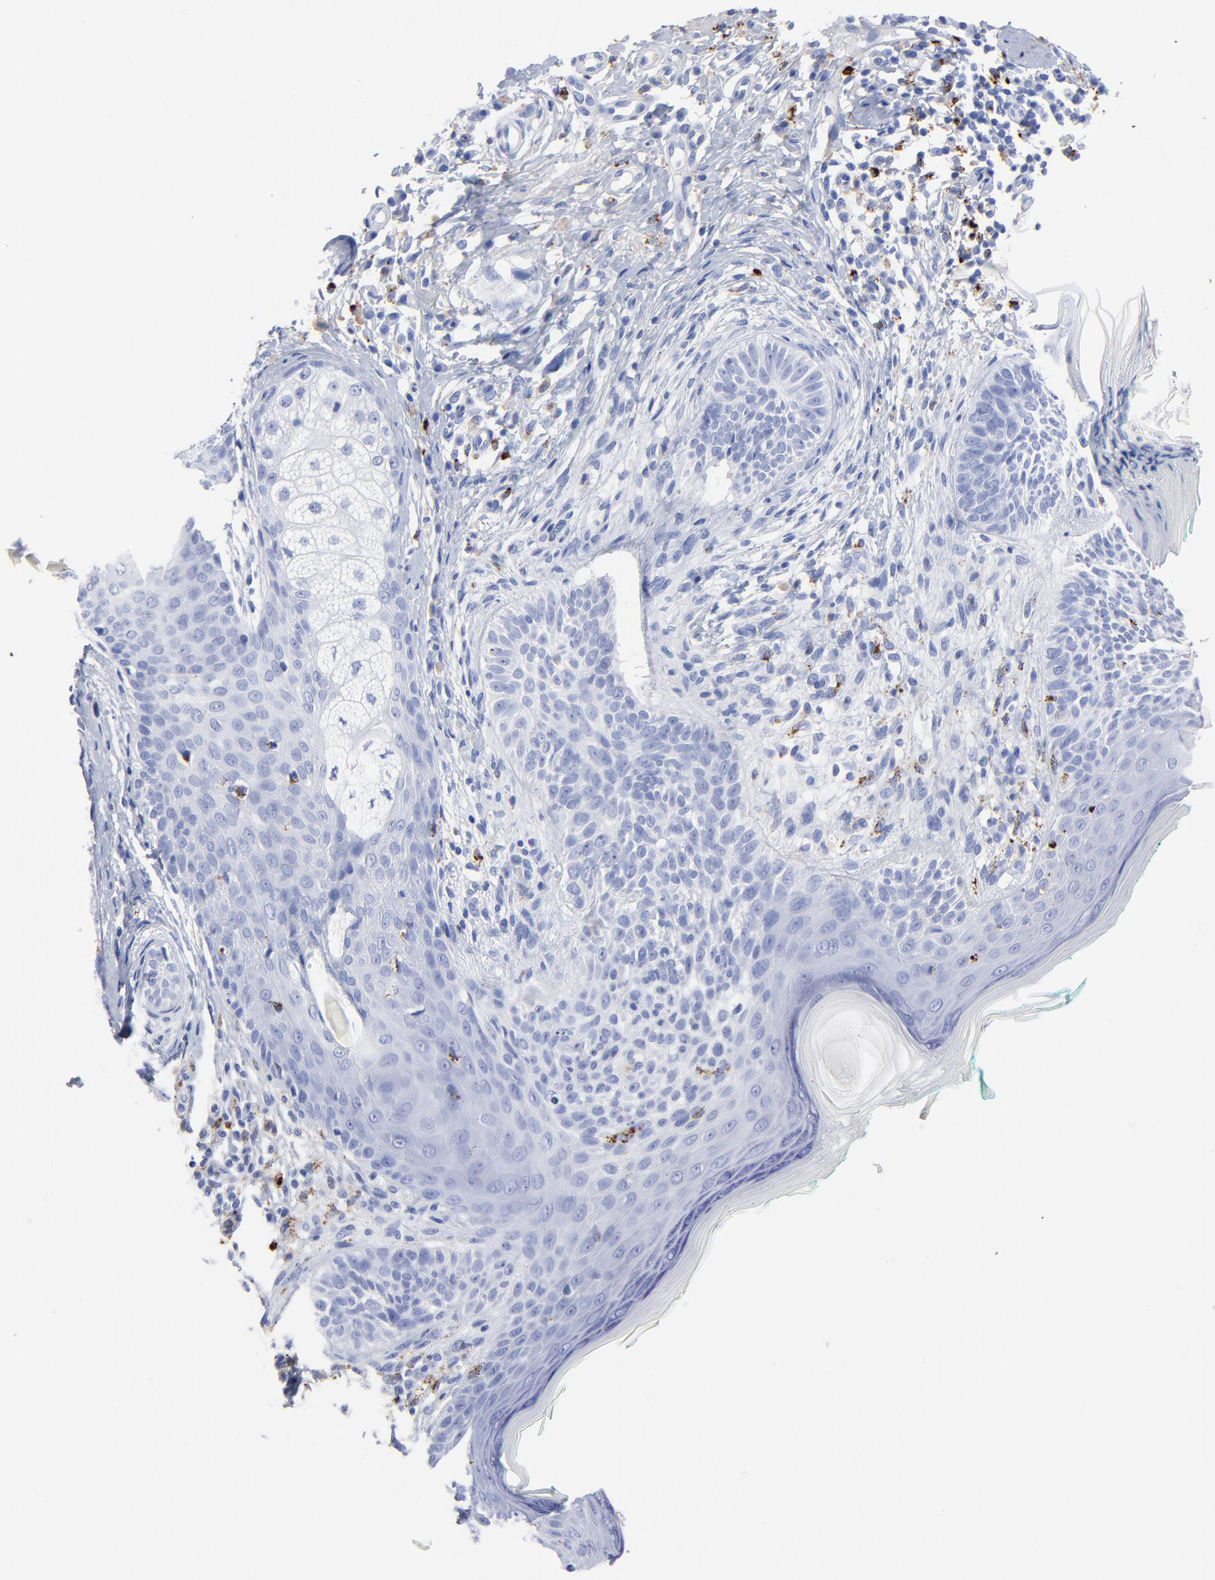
{"staining": {"intensity": "negative", "quantity": "none", "location": "none"}, "tissue": "skin cancer", "cell_type": "Tumor cells", "image_type": "cancer", "snomed": [{"axis": "morphology", "description": "Normal tissue, NOS"}, {"axis": "morphology", "description": "Basal cell carcinoma"}, {"axis": "topography", "description": "Skin"}], "caption": "This is a image of IHC staining of skin cancer (basal cell carcinoma), which shows no staining in tumor cells.", "gene": "CPVL", "patient": {"sex": "male", "age": 76}}